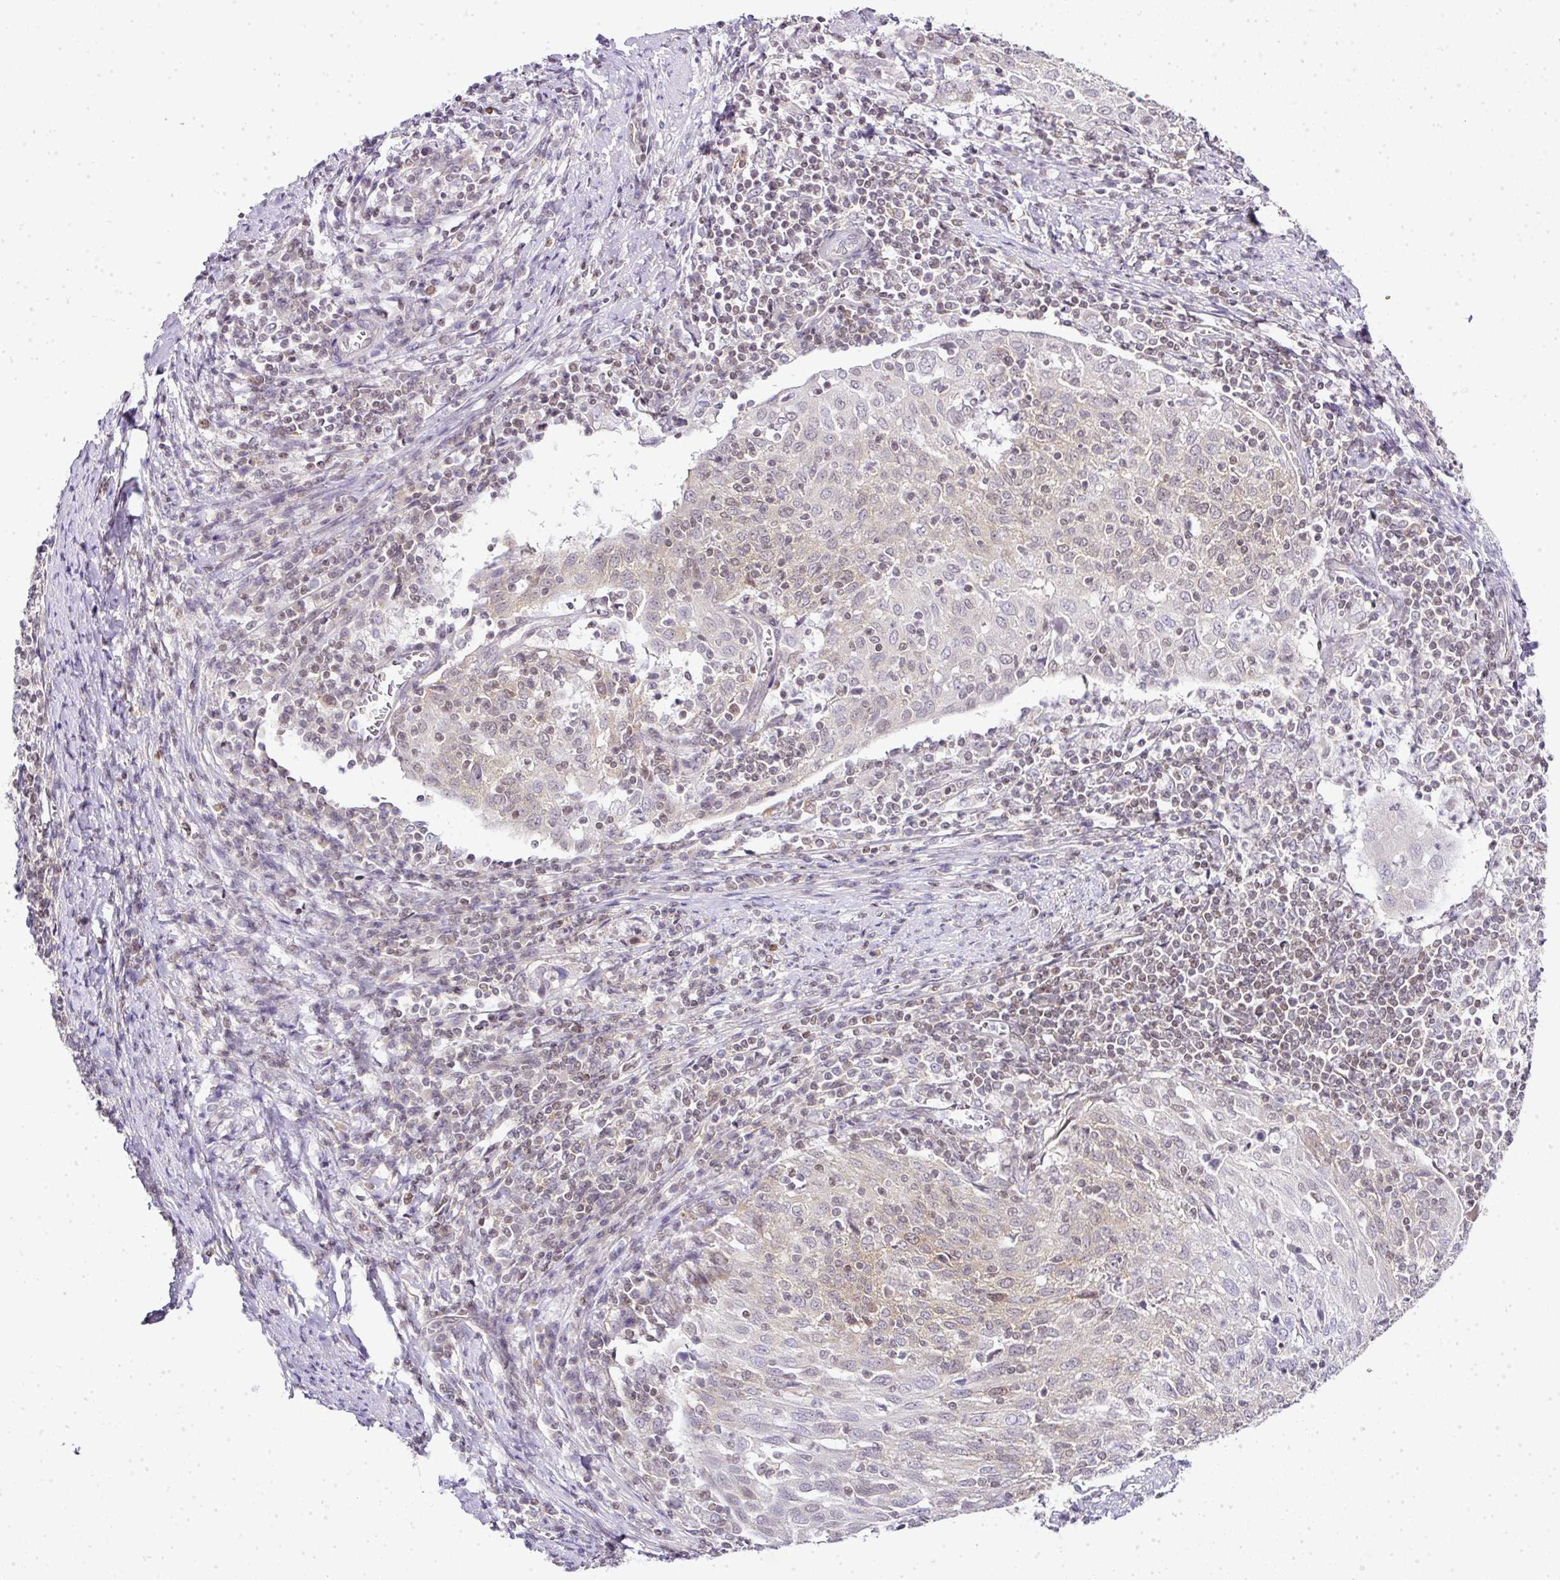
{"staining": {"intensity": "weak", "quantity": "<25%", "location": "cytoplasmic/membranous"}, "tissue": "cervical cancer", "cell_type": "Tumor cells", "image_type": "cancer", "snomed": [{"axis": "morphology", "description": "Squamous cell carcinoma, NOS"}, {"axis": "topography", "description": "Cervix"}], "caption": "Squamous cell carcinoma (cervical) stained for a protein using immunohistochemistry displays no staining tumor cells.", "gene": "FAM32A", "patient": {"sex": "female", "age": 52}}